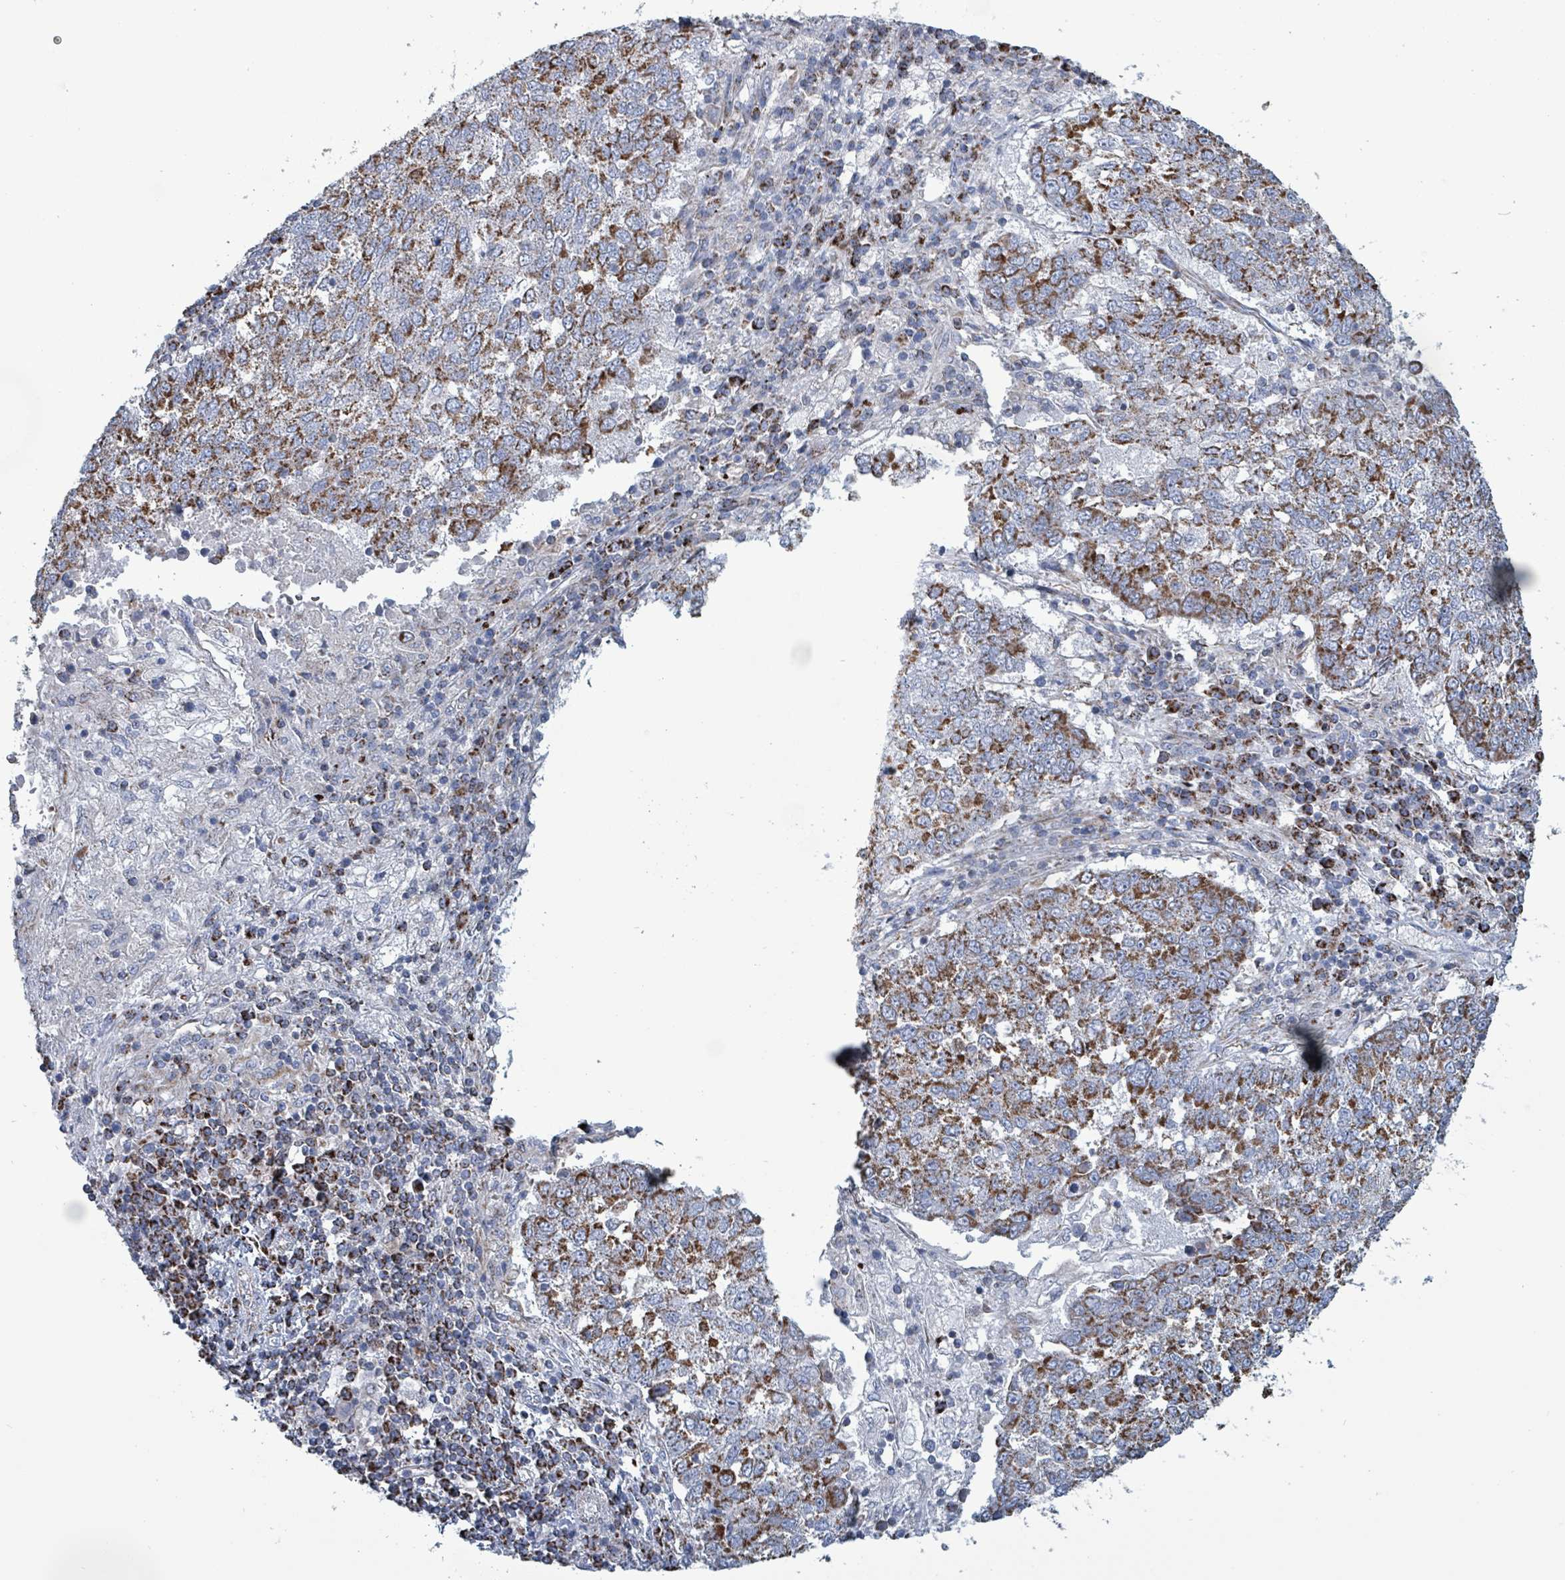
{"staining": {"intensity": "strong", "quantity": ">75%", "location": "cytoplasmic/membranous"}, "tissue": "lung cancer", "cell_type": "Tumor cells", "image_type": "cancer", "snomed": [{"axis": "morphology", "description": "Squamous cell carcinoma, NOS"}, {"axis": "topography", "description": "Lung"}], "caption": "Immunohistochemistry (IHC) staining of lung cancer (squamous cell carcinoma), which exhibits high levels of strong cytoplasmic/membranous expression in approximately >75% of tumor cells indicating strong cytoplasmic/membranous protein positivity. The staining was performed using DAB (brown) for protein detection and nuclei were counterstained in hematoxylin (blue).", "gene": "IDH3B", "patient": {"sex": "male", "age": 73}}